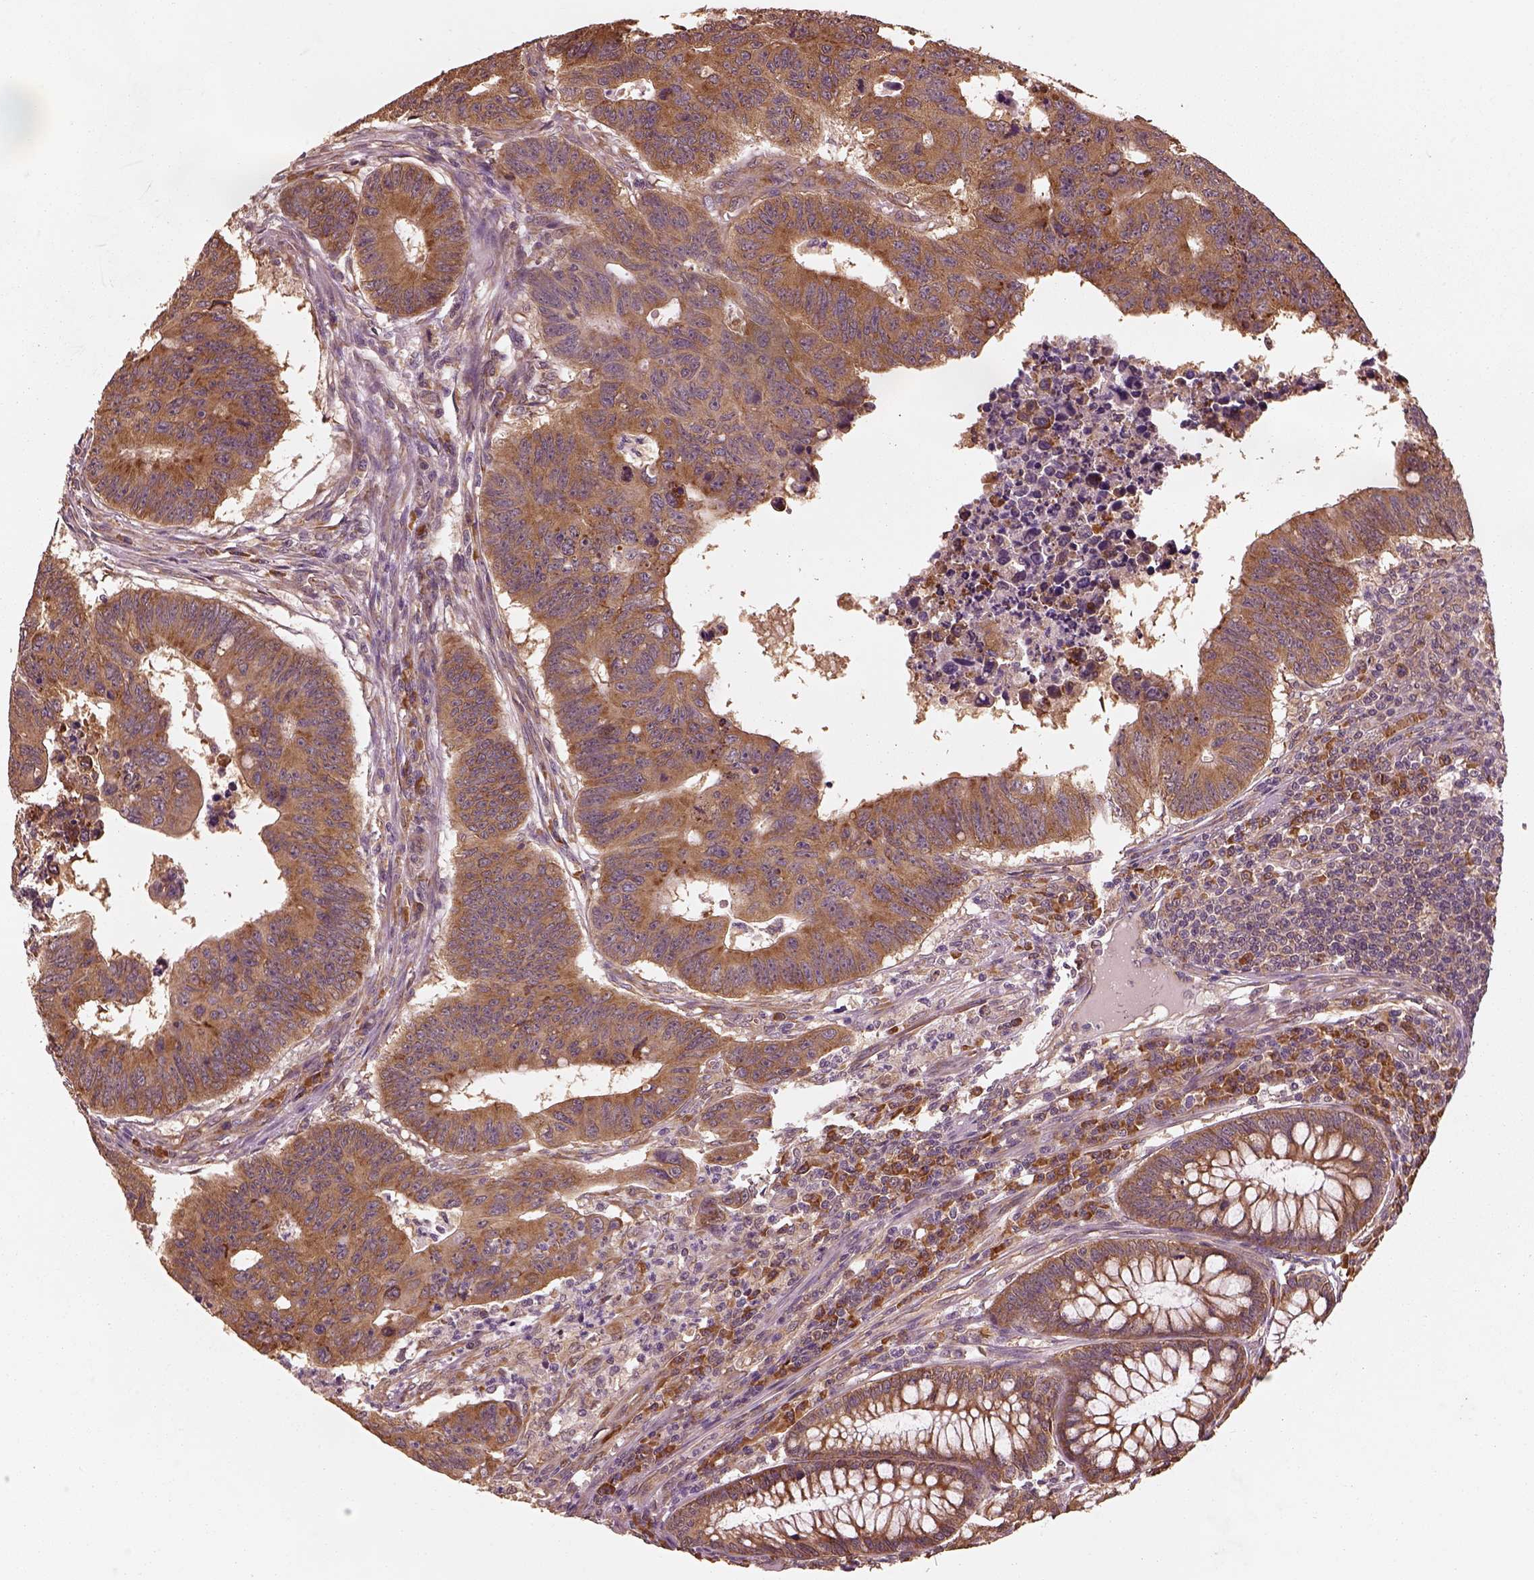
{"staining": {"intensity": "moderate", "quantity": ">75%", "location": "cytoplasmic/membranous"}, "tissue": "colorectal cancer", "cell_type": "Tumor cells", "image_type": "cancer", "snomed": [{"axis": "morphology", "description": "Adenocarcinoma, NOS"}, {"axis": "topography", "description": "Rectum"}], "caption": "A high-resolution micrograph shows immunohistochemistry (IHC) staining of adenocarcinoma (colorectal), which exhibits moderate cytoplasmic/membranous positivity in about >75% of tumor cells.", "gene": "RPS5", "patient": {"sex": "female", "age": 85}}